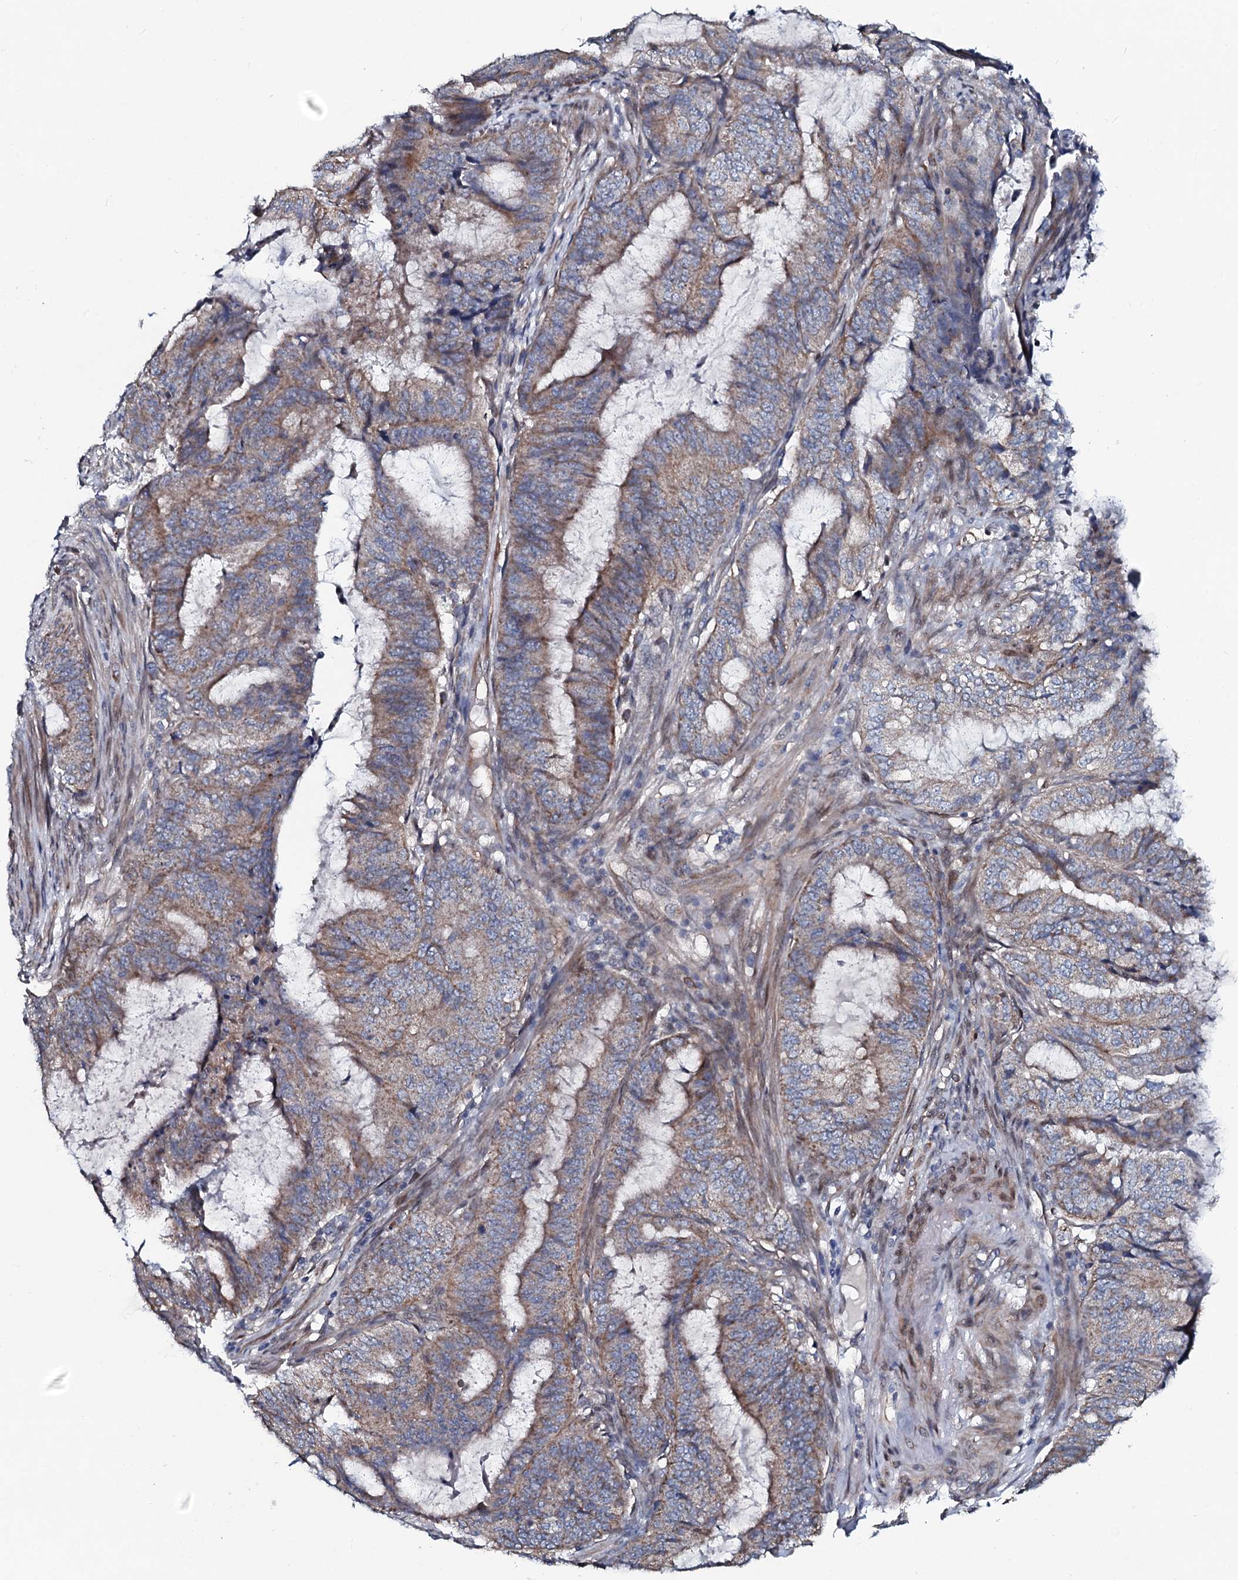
{"staining": {"intensity": "weak", "quantity": "25%-75%", "location": "cytoplasmic/membranous"}, "tissue": "endometrial cancer", "cell_type": "Tumor cells", "image_type": "cancer", "snomed": [{"axis": "morphology", "description": "Adenocarcinoma, NOS"}, {"axis": "topography", "description": "Endometrium"}], "caption": "Immunohistochemical staining of endometrial cancer (adenocarcinoma) exhibits weak cytoplasmic/membranous protein positivity in approximately 25%-75% of tumor cells. (DAB (3,3'-diaminobenzidine) IHC with brightfield microscopy, high magnification).", "gene": "KCTD4", "patient": {"sex": "female", "age": 51}}